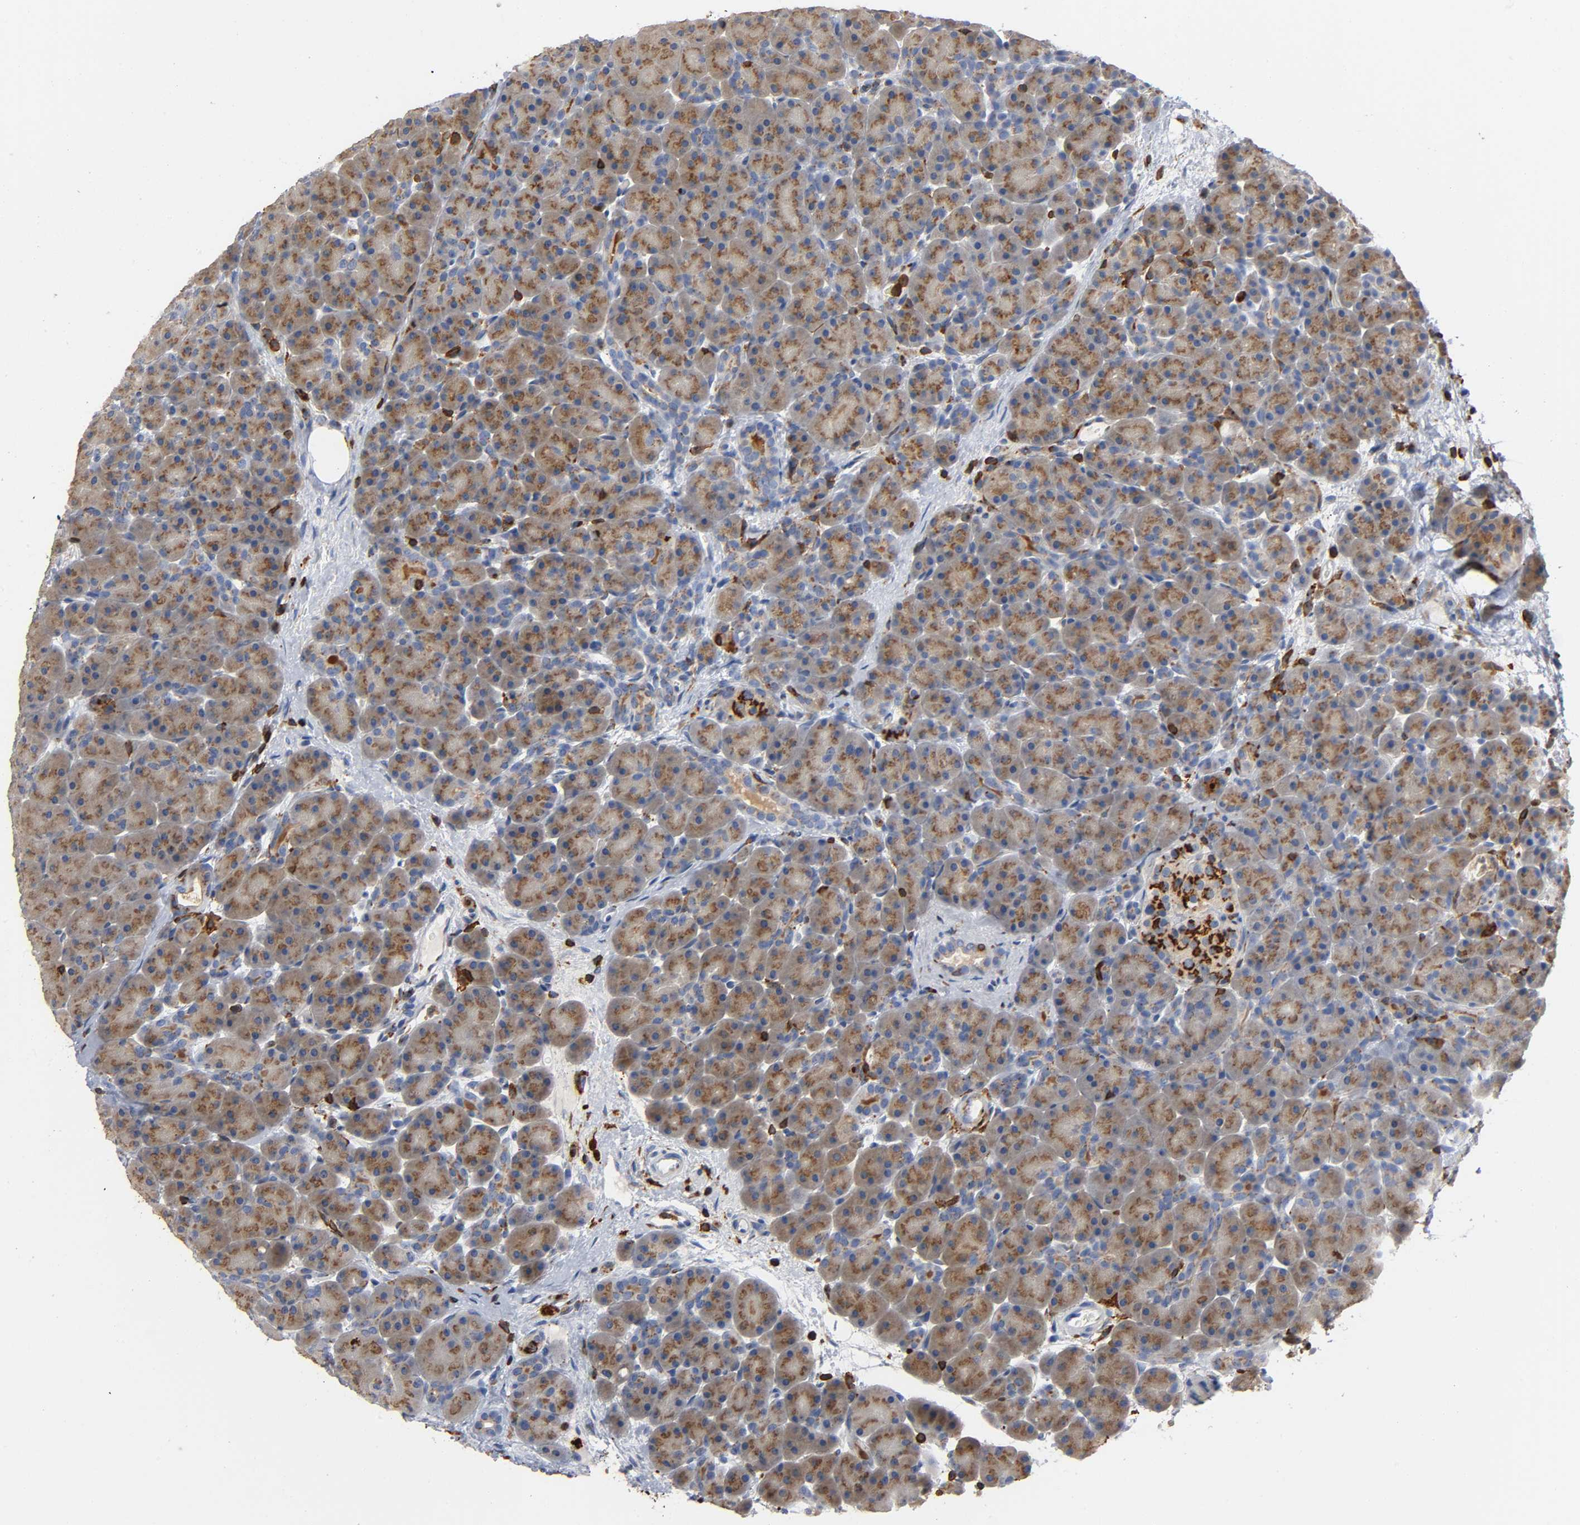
{"staining": {"intensity": "moderate", "quantity": ">75%", "location": "cytoplasmic/membranous"}, "tissue": "pancreas", "cell_type": "Exocrine glandular cells", "image_type": "normal", "snomed": [{"axis": "morphology", "description": "Normal tissue, NOS"}, {"axis": "topography", "description": "Pancreas"}], "caption": "Immunohistochemical staining of normal human pancreas shows >75% levels of moderate cytoplasmic/membranous protein staining in approximately >75% of exocrine glandular cells. (DAB (3,3'-diaminobenzidine) = brown stain, brightfield microscopy at high magnification).", "gene": "CAPN10", "patient": {"sex": "male", "age": 66}}